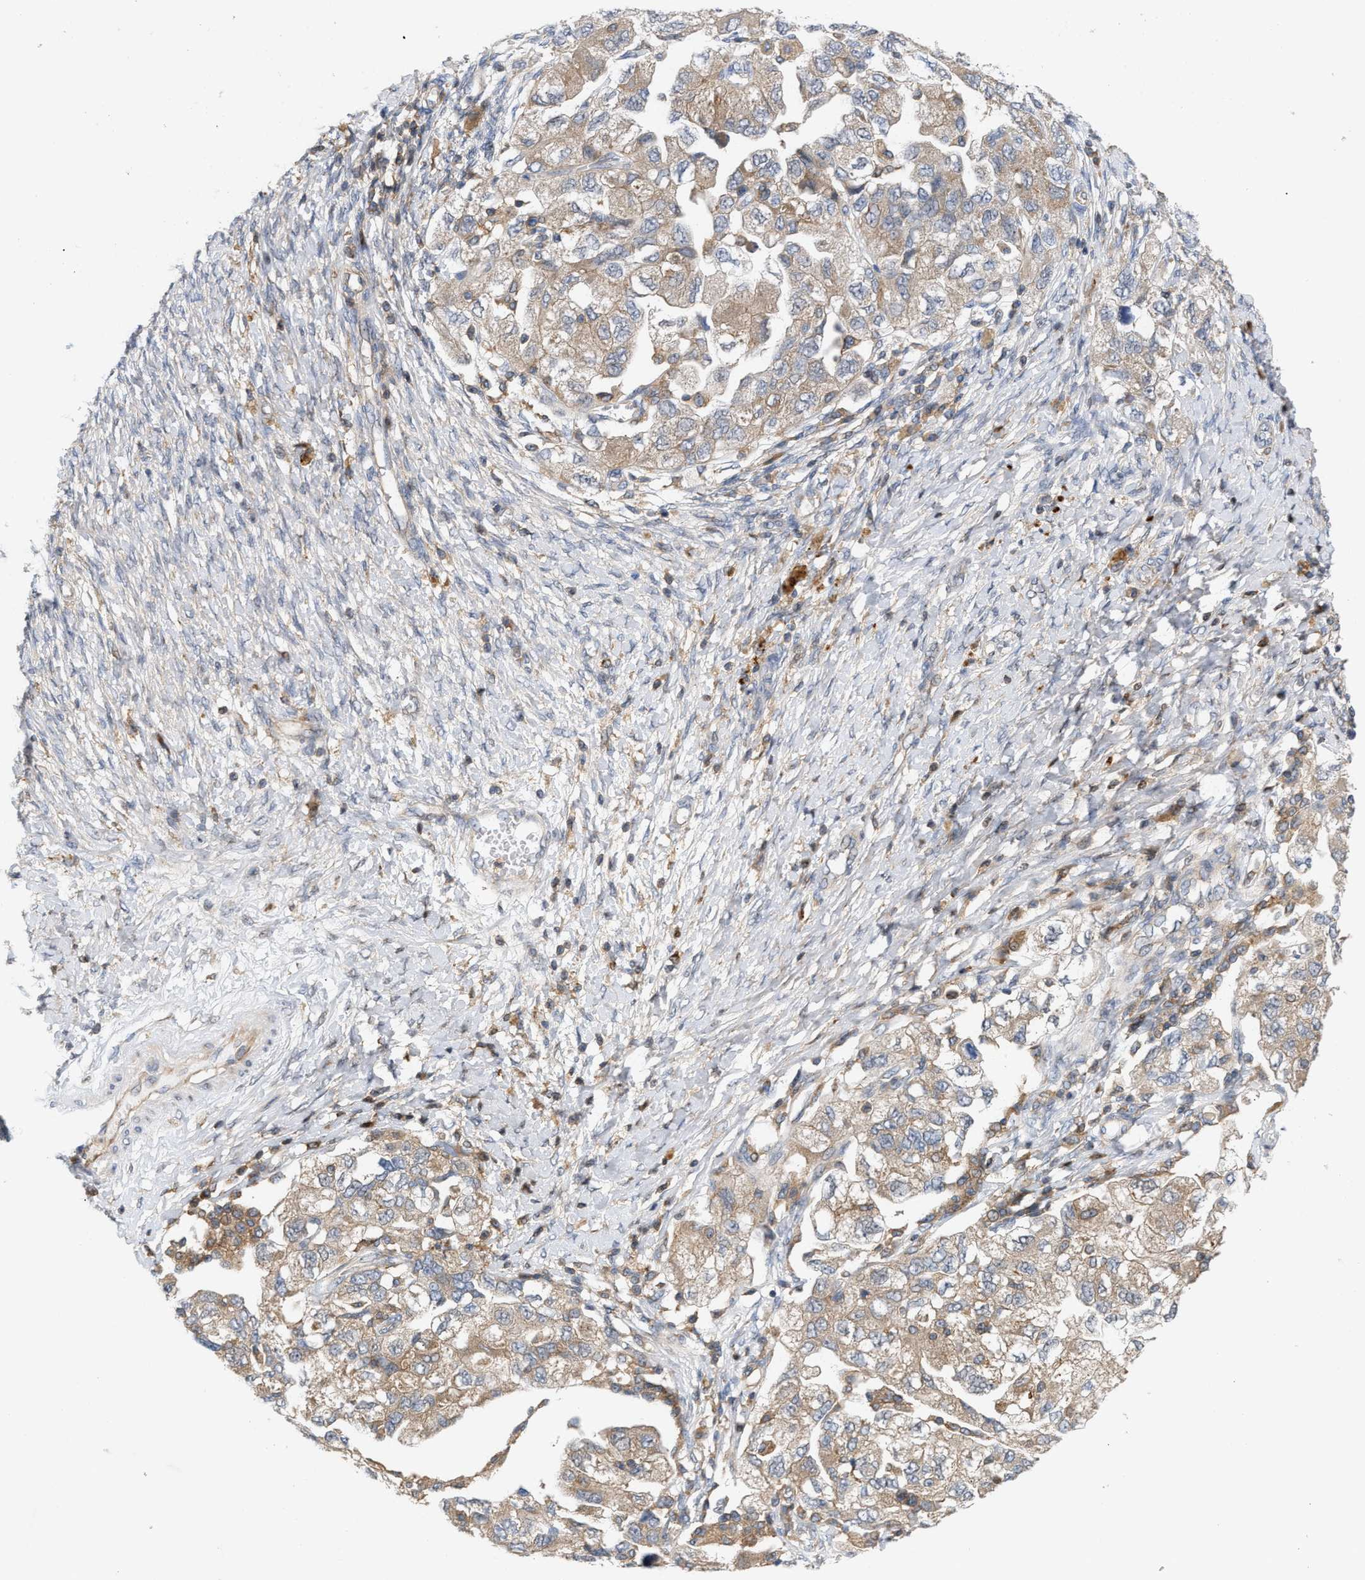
{"staining": {"intensity": "weak", "quantity": ">75%", "location": "cytoplasmic/membranous"}, "tissue": "ovarian cancer", "cell_type": "Tumor cells", "image_type": "cancer", "snomed": [{"axis": "morphology", "description": "Carcinoma, NOS"}, {"axis": "morphology", "description": "Cystadenocarcinoma, serous, NOS"}, {"axis": "topography", "description": "Ovary"}], "caption": "A micrograph showing weak cytoplasmic/membranous positivity in about >75% of tumor cells in ovarian cancer (carcinoma), as visualized by brown immunohistochemical staining.", "gene": "DBNL", "patient": {"sex": "female", "age": 69}}